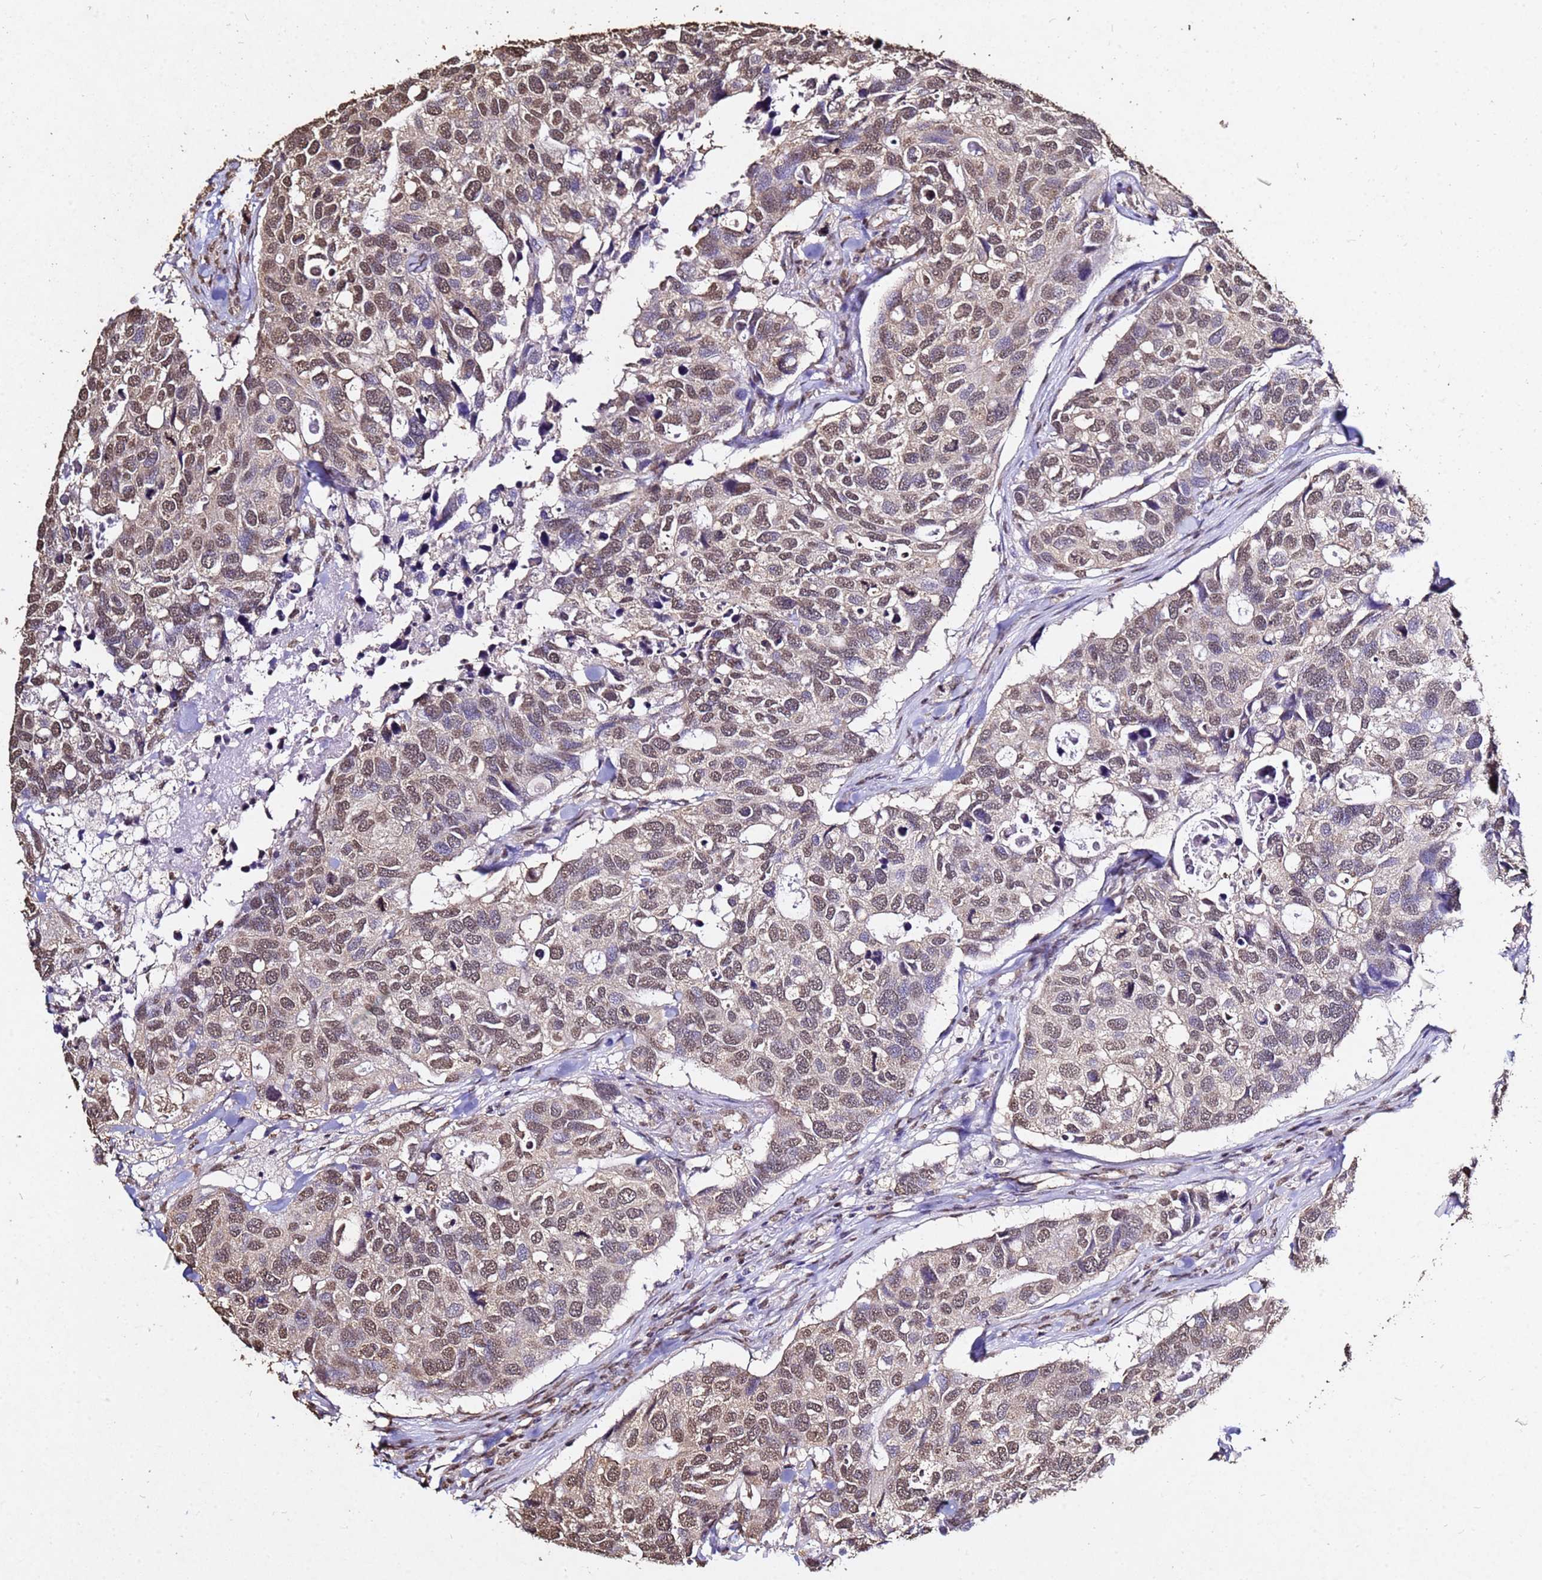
{"staining": {"intensity": "moderate", "quantity": ">75%", "location": "nuclear"}, "tissue": "breast cancer", "cell_type": "Tumor cells", "image_type": "cancer", "snomed": [{"axis": "morphology", "description": "Duct carcinoma"}, {"axis": "topography", "description": "Breast"}], "caption": "The immunohistochemical stain shows moderate nuclear expression in tumor cells of breast cancer (intraductal carcinoma) tissue.", "gene": "MYOCD", "patient": {"sex": "female", "age": 83}}